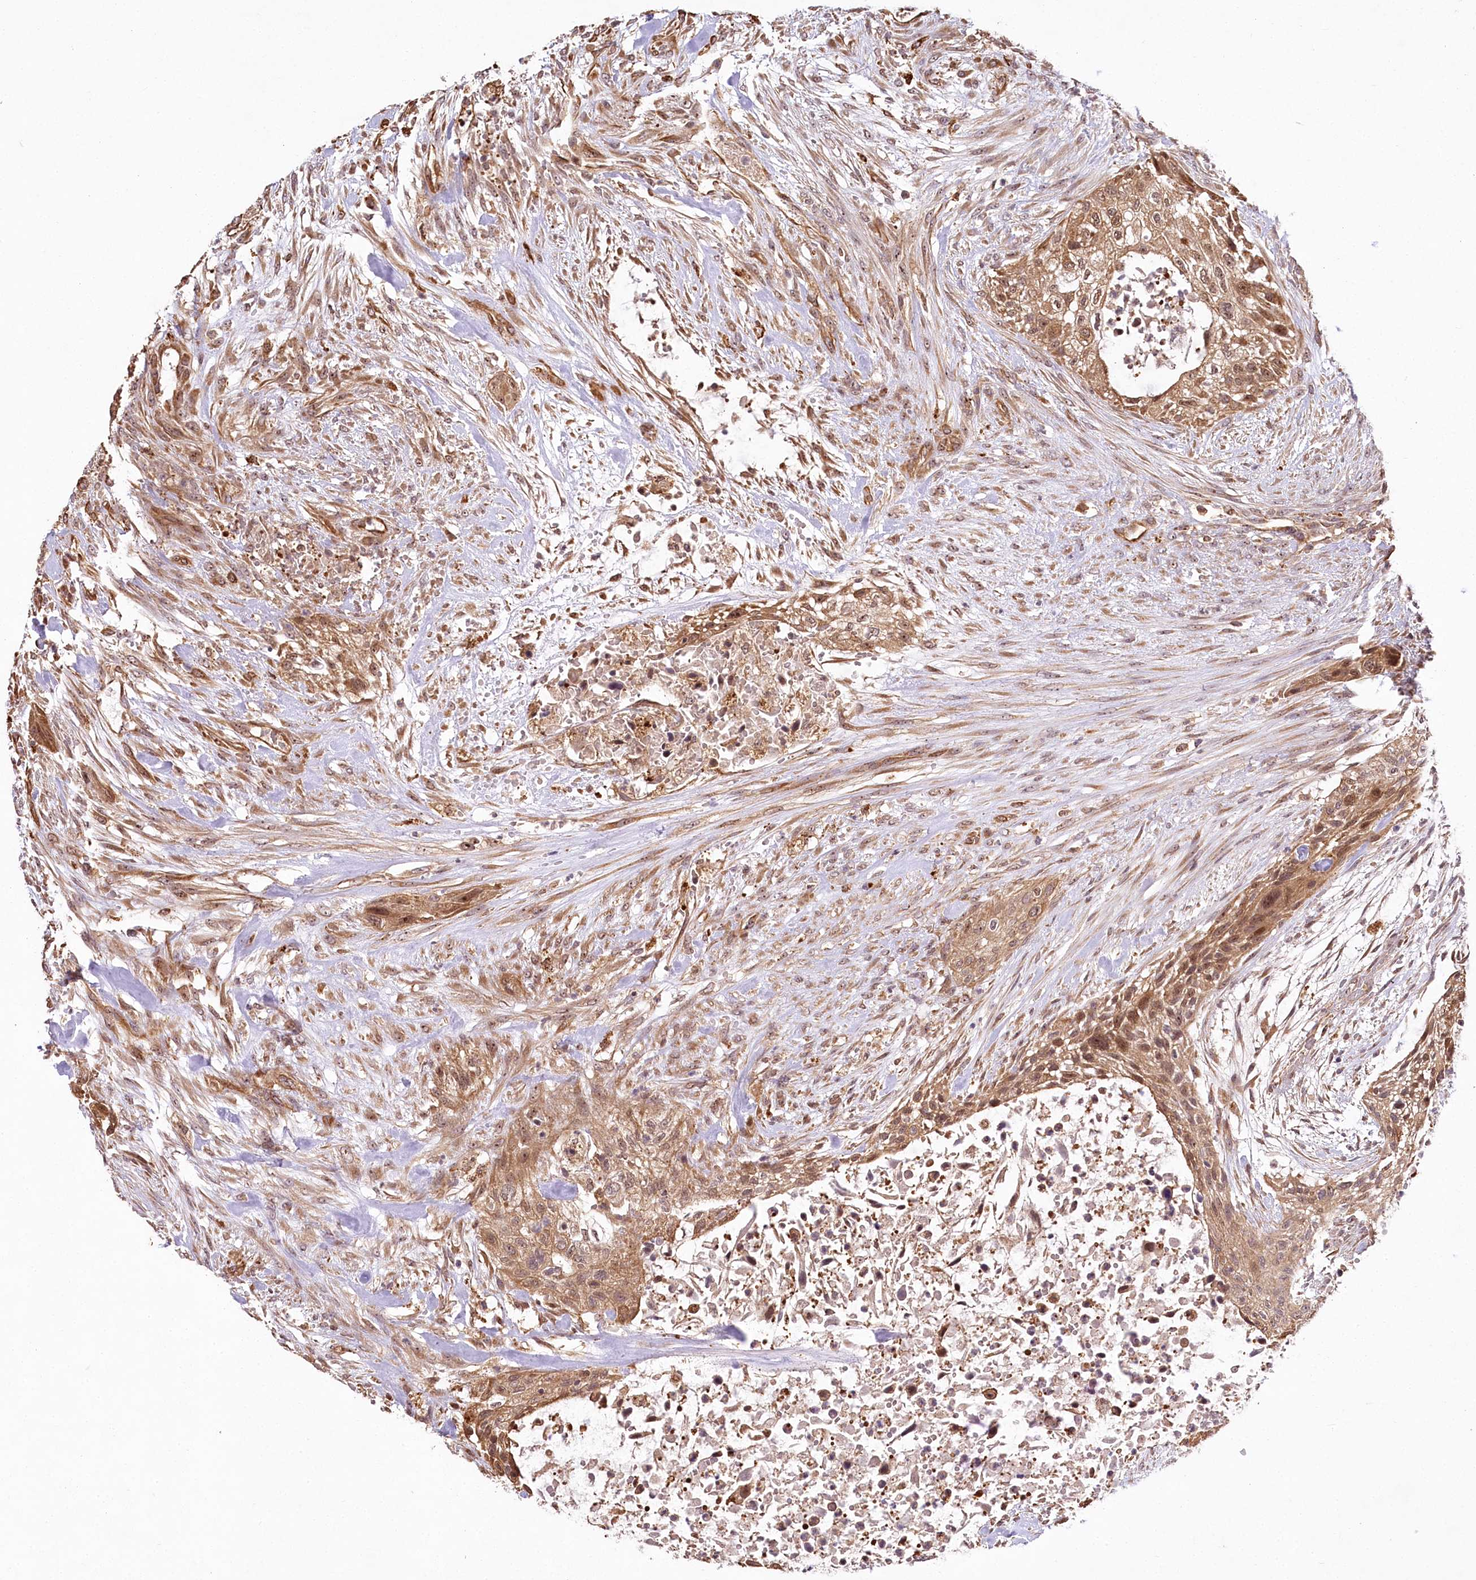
{"staining": {"intensity": "moderate", "quantity": ">75%", "location": "cytoplasmic/membranous,nuclear"}, "tissue": "urothelial cancer", "cell_type": "Tumor cells", "image_type": "cancer", "snomed": [{"axis": "morphology", "description": "Urothelial carcinoma, High grade"}, {"axis": "topography", "description": "Urinary bladder"}], "caption": "Urothelial cancer was stained to show a protein in brown. There is medium levels of moderate cytoplasmic/membranous and nuclear staining in about >75% of tumor cells. (IHC, brightfield microscopy, high magnification).", "gene": "SERGEF", "patient": {"sex": "male", "age": 35}}